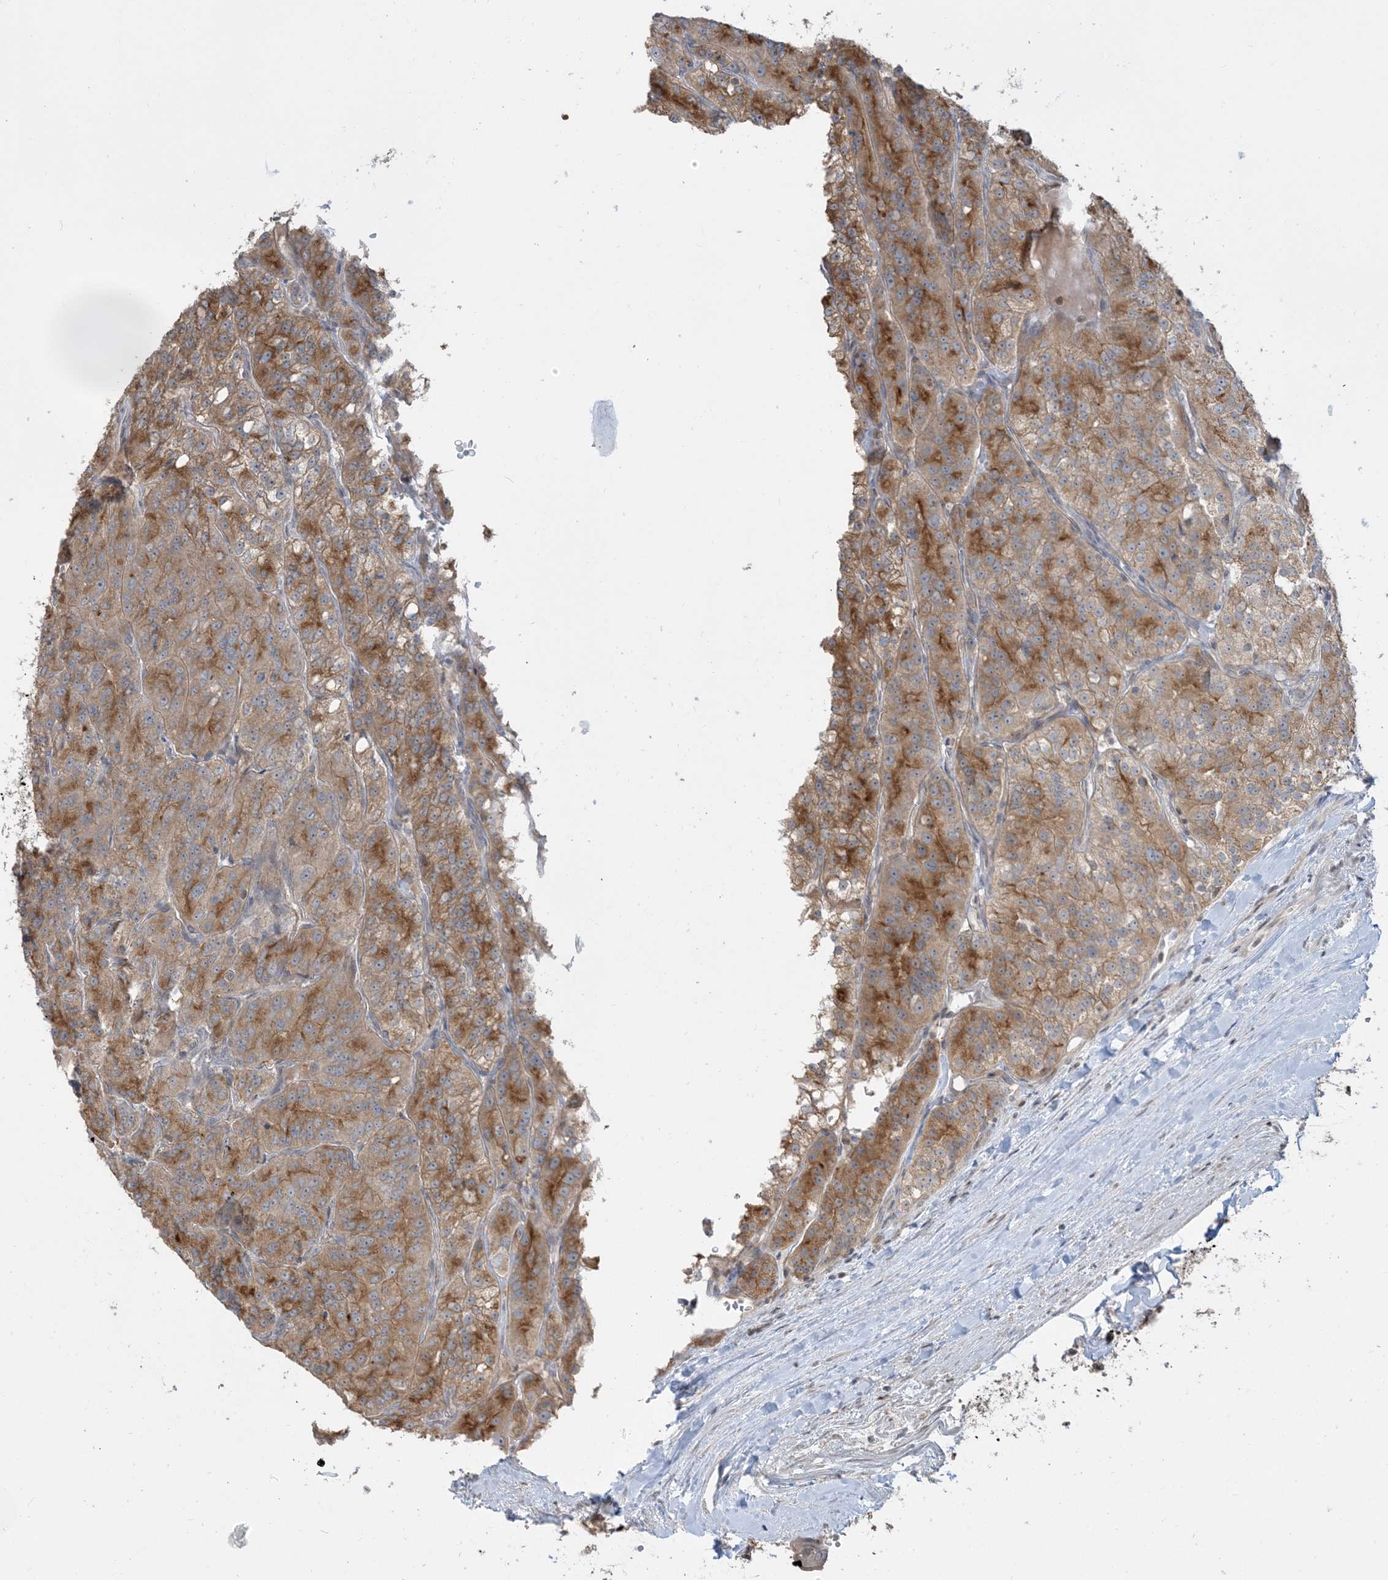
{"staining": {"intensity": "moderate", "quantity": ">75%", "location": "cytoplasmic/membranous"}, "tissue": "renal cancer", "cell_type": "Tumor cells", "image_type": "cancer", "snomed": [{"axis": "morphology", "description": "Adenocarcinoma, NOS"}, {"axis": "topography", "description": "Kidney"}], "caption": "Renal cancer was stained to show a protein in brown. There is medium levels of moderate cytoplasmic/membranous positivity in about >75% of tumor cells. The staining is performed using DAB (3,3'-diaminobenzidine) brown chromogen to label protein expression. The nuclei are counter-stained blue using hematoxylin.", "gene": "PRRT3", "patient": {"sex": "female", "age": 63}}